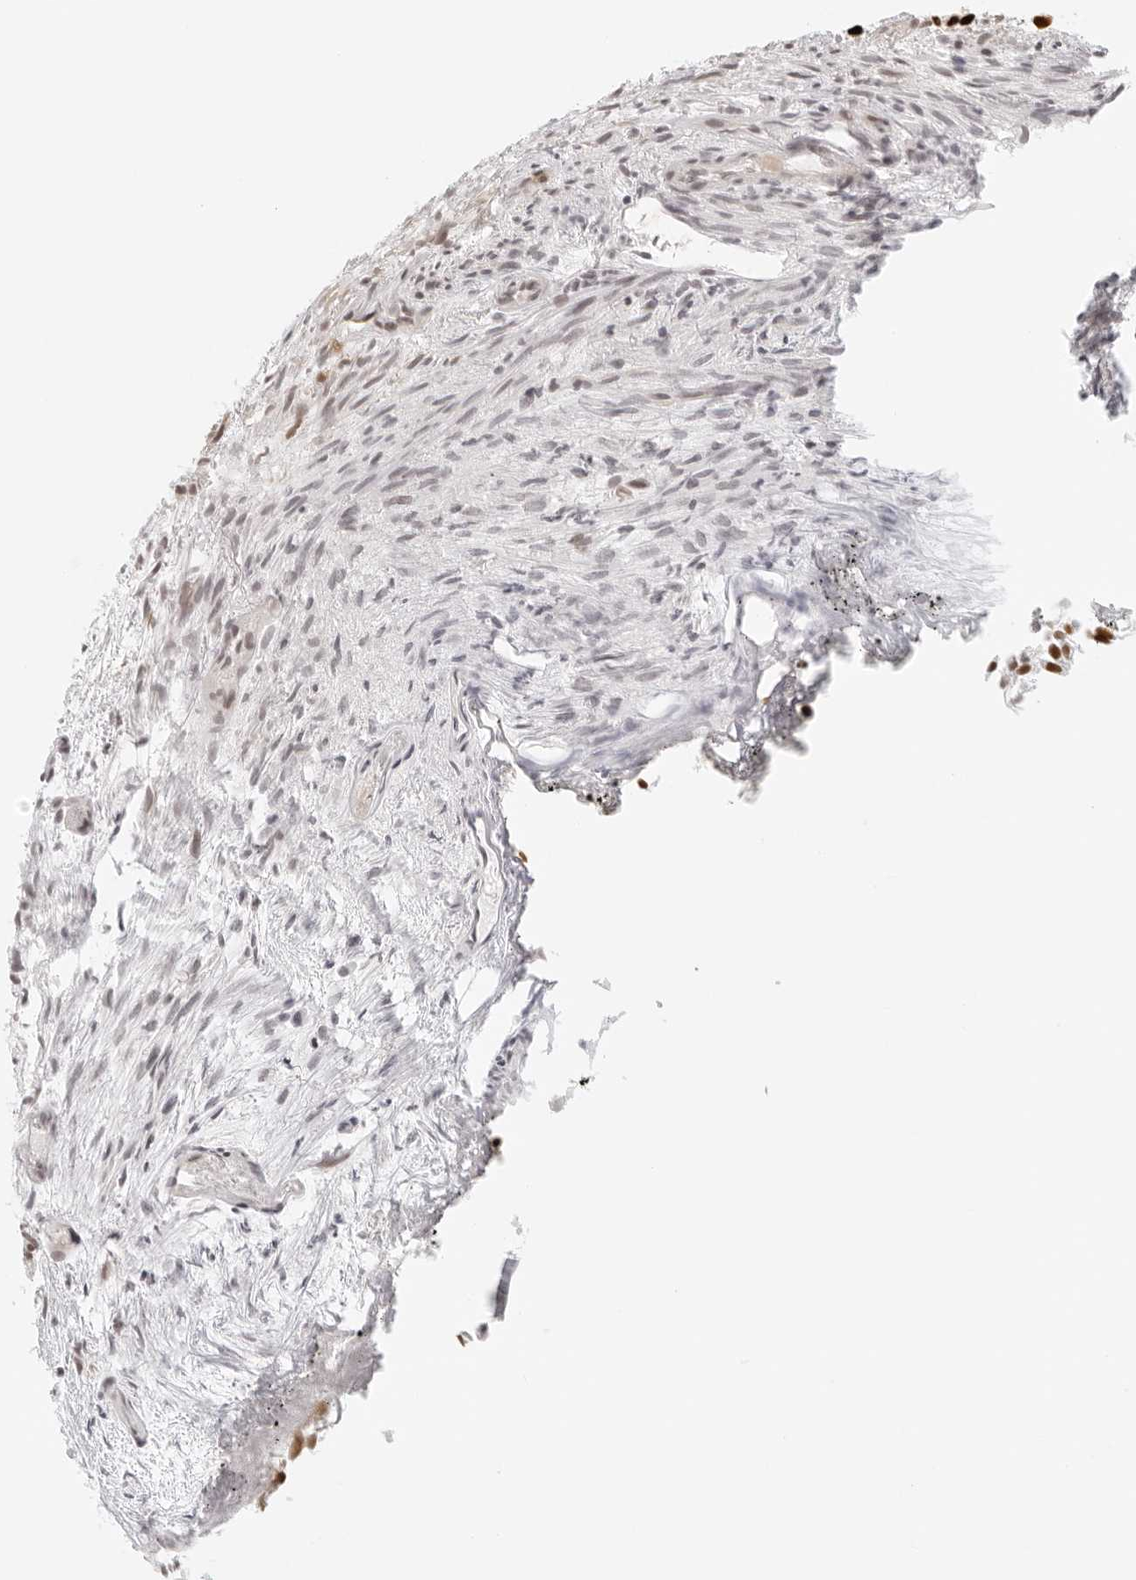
{"staining": {"intensity": "strong", "quantity": ">75%", "location": "nuclear"}, "tissue": "urothelial cancer", "cell_type": "Tumor cells", "image_type": "cancer", "snomed": [{"axis": "morphology", "description": "Urothelial carcinoma, Low grade"}, {"axis": "topography", "description": "Urinary bladder"}], "caption": "High-magnification brightfield microscopy of urothelial cancer stained with DAB (3,3'-diaminobenzidine) (brown) and counterstained with hematoxylin (blue). tumor cells exhibit strong nuclear staining is present in approximately>75% of cells.", "gene": "RCC1", "patient": {"sex": "male", "age": 86}}